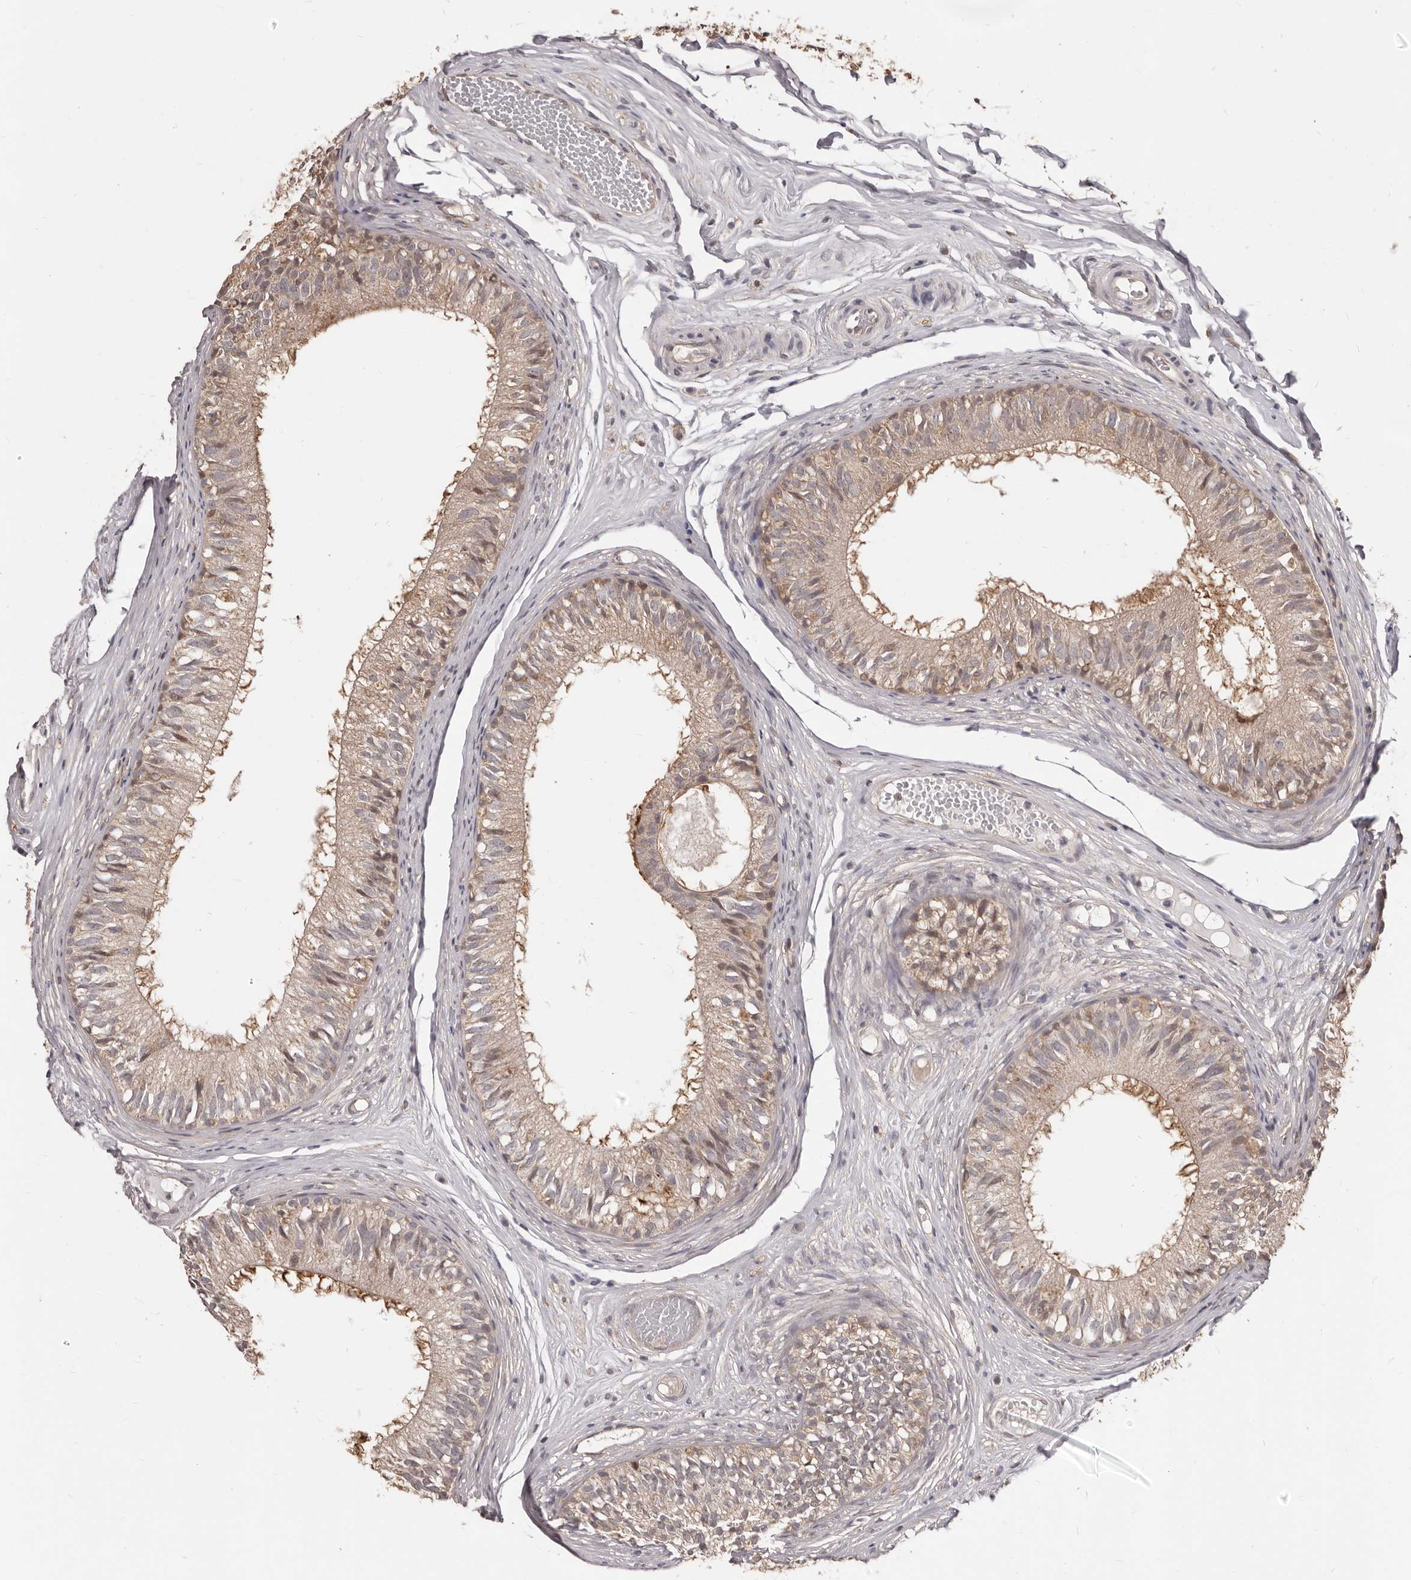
{"staining": {"intensity": "weak", "quantity": ">75%", "location": "cytoplasmic/membranous"}, "tissue": "epididymis", "cell_type": "Glandular cells", "image_type": "normal", "snomed": [{"axis": "morphology", "description": "Normal tissue, NOS"}, {"axis": "morphology", "description": "Seminoma in situ"}, {"axis": "topography", "description": "Testis"}, {"axis": "topography", "description": "Epididymis"}], "caption": "Protein staining by immunohistochemistry demonstrates weak cytoplasmic/membranous staining in approximately >75% of glandular cells in normal epididymis.", "gene": "MTO1", "patient": {"sex": "male", "age": 28}}